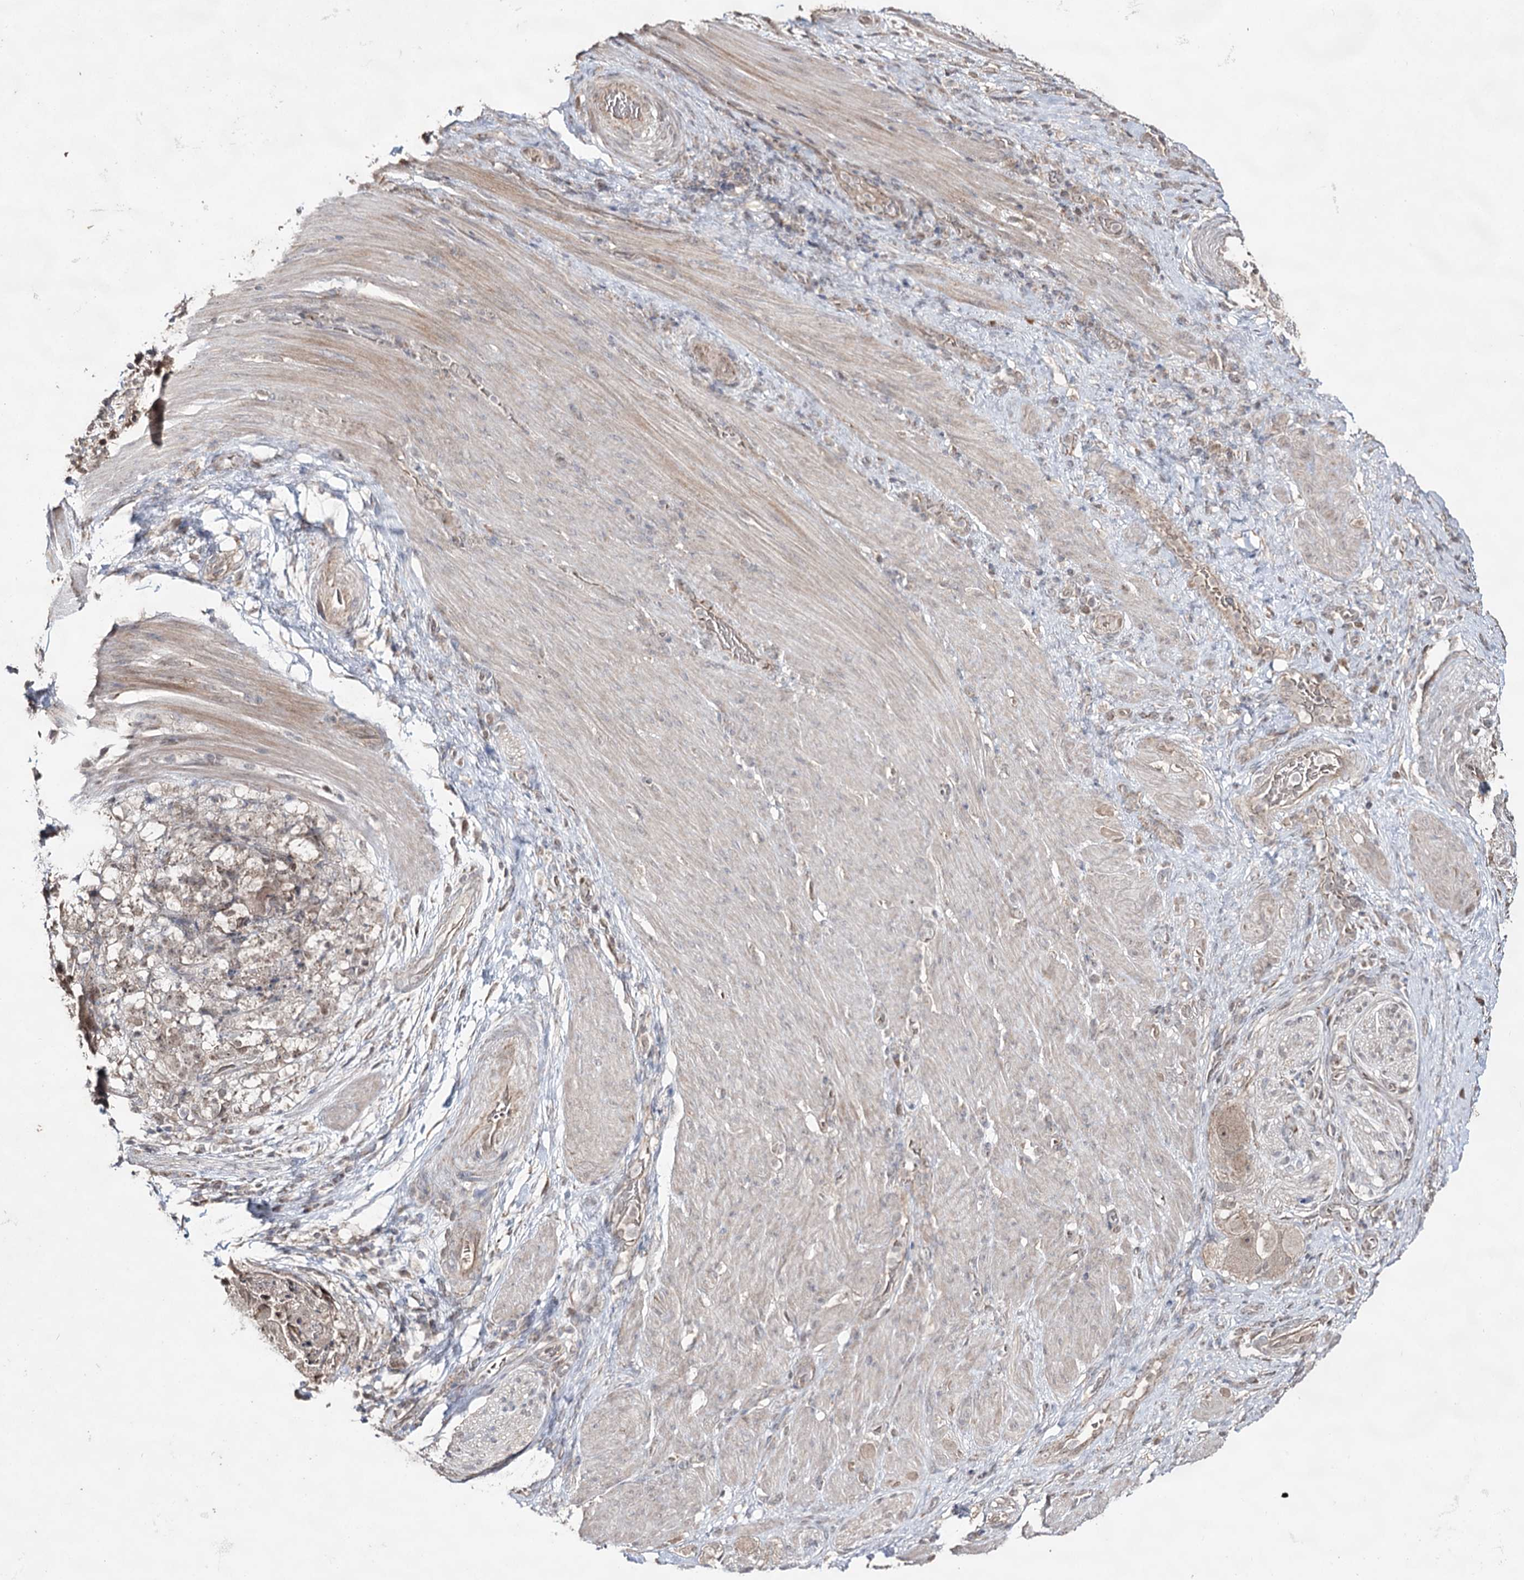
{"staining": {"intensity": "weak", "quantity": ">75%", "location": "cytoplasmic/membranous"}, "tissue": "stomach cancer", "cell_type": "Tumor cells", "image_type": "cancer", "snomed": [{"axis": "morphology", "description": "Adenocarcinoma, NOS"}, {"axis": "topography", "description": "Stomach"}], "caption": "Stomach cancer stained for a protein (brown) displays weak cytoplasmic/membranous positive expression in about >75% of tumor cells.", "gene": "ACTR6", "patient": {"sex": "male", "age": 48}}